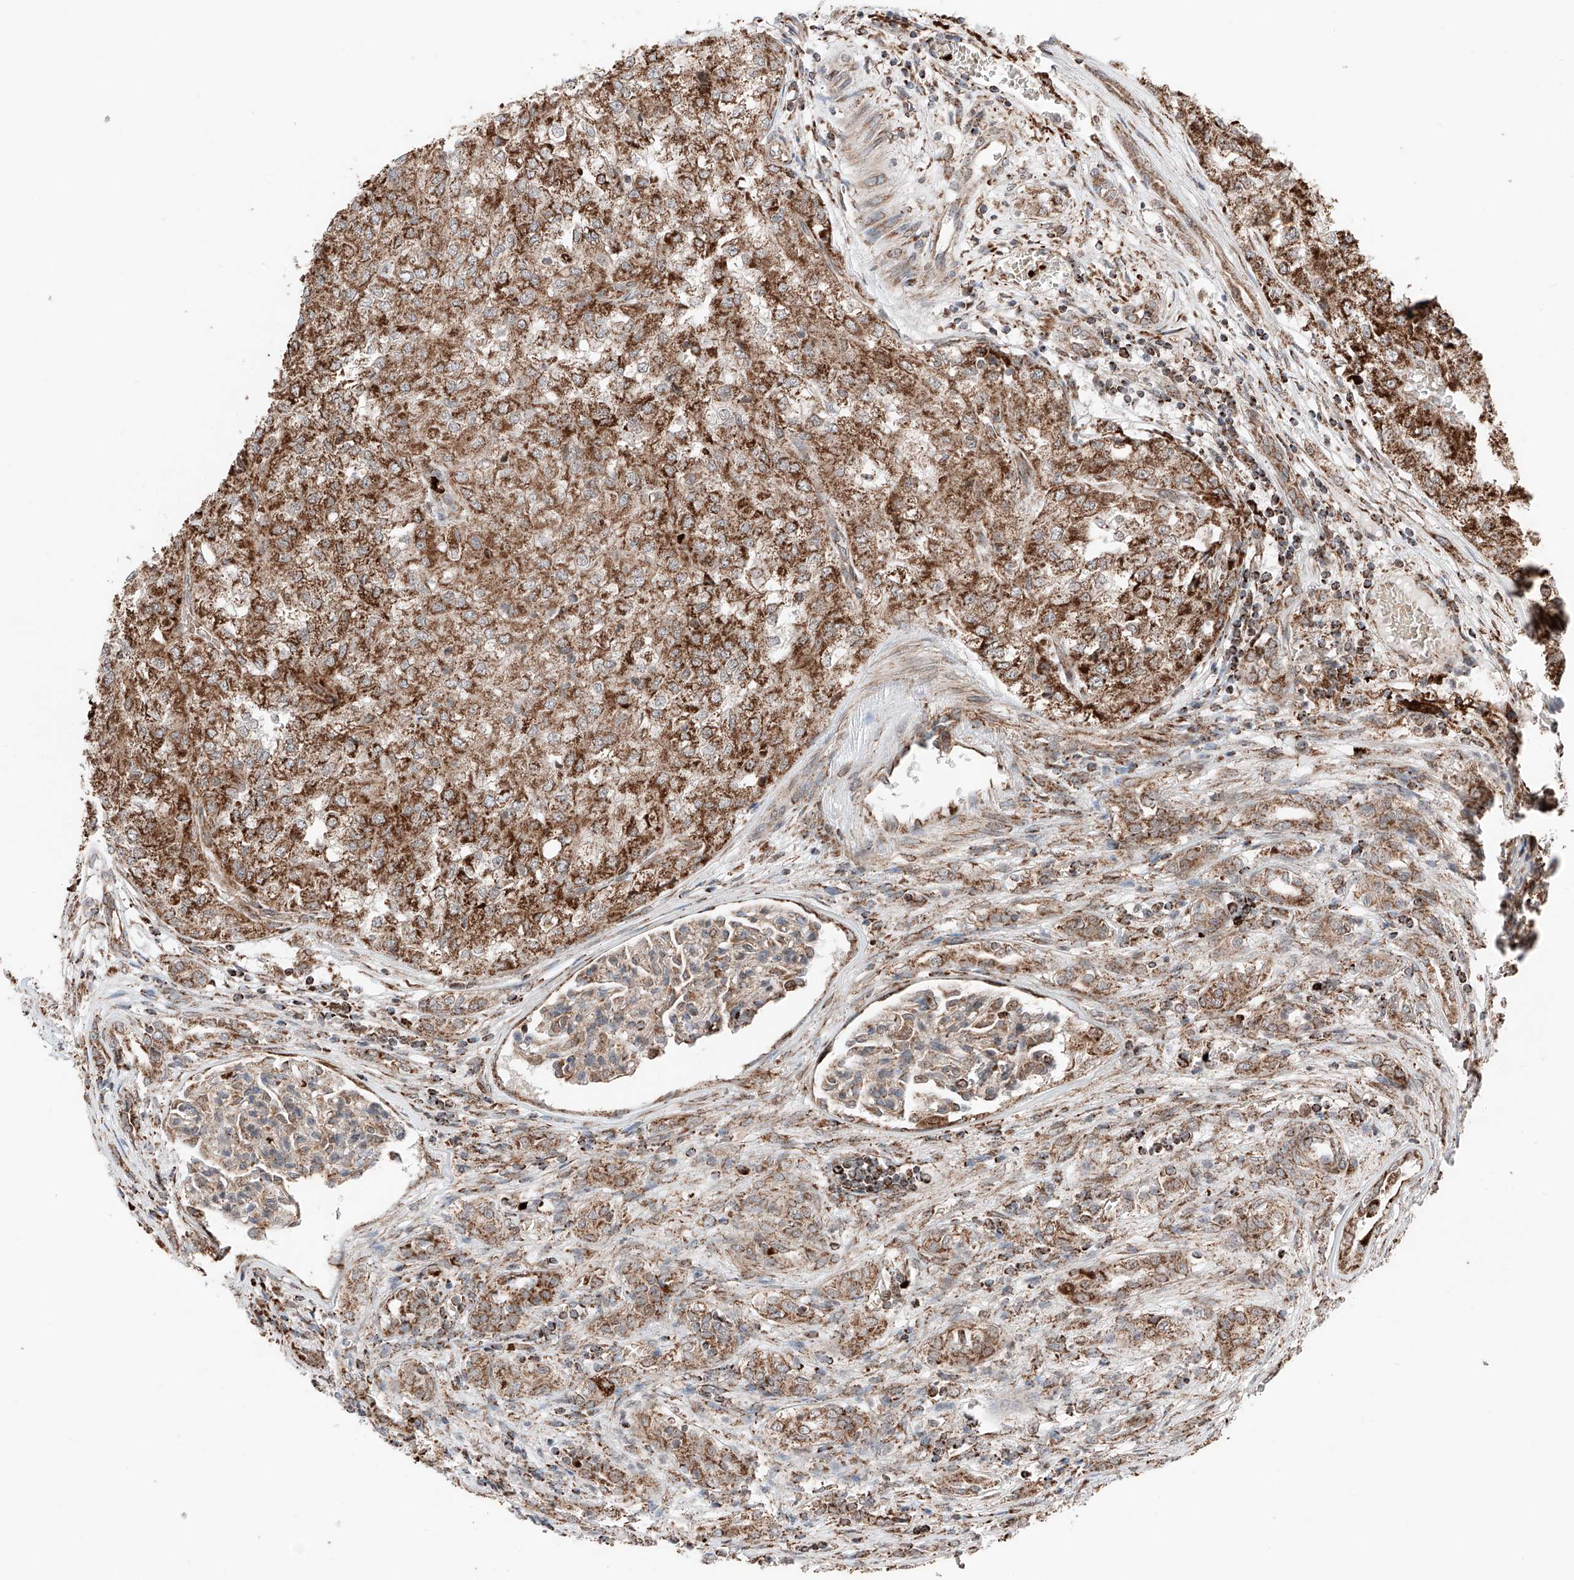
{"staining": {"intensity": "moderate", "quantity": ">75%", "location": "cytoplasmic/membranous"}, "tissue": "renal cancer", "cell_type": "Tumor cells", "image_type": "cancer", "snomed": [{"axis": "morphology", "description": "Adenocarcinoma, NOS"}, {"axis": "topography", "description": "Kidney"}], "caption": "The image displays a brown stain indicating the presence of a protein in the cytoplasmic/membranous of tumor cells in renal adenocarcinoma.", "gene": "ZSCAN29", "patient": {"sex": "female", "age": 54}}